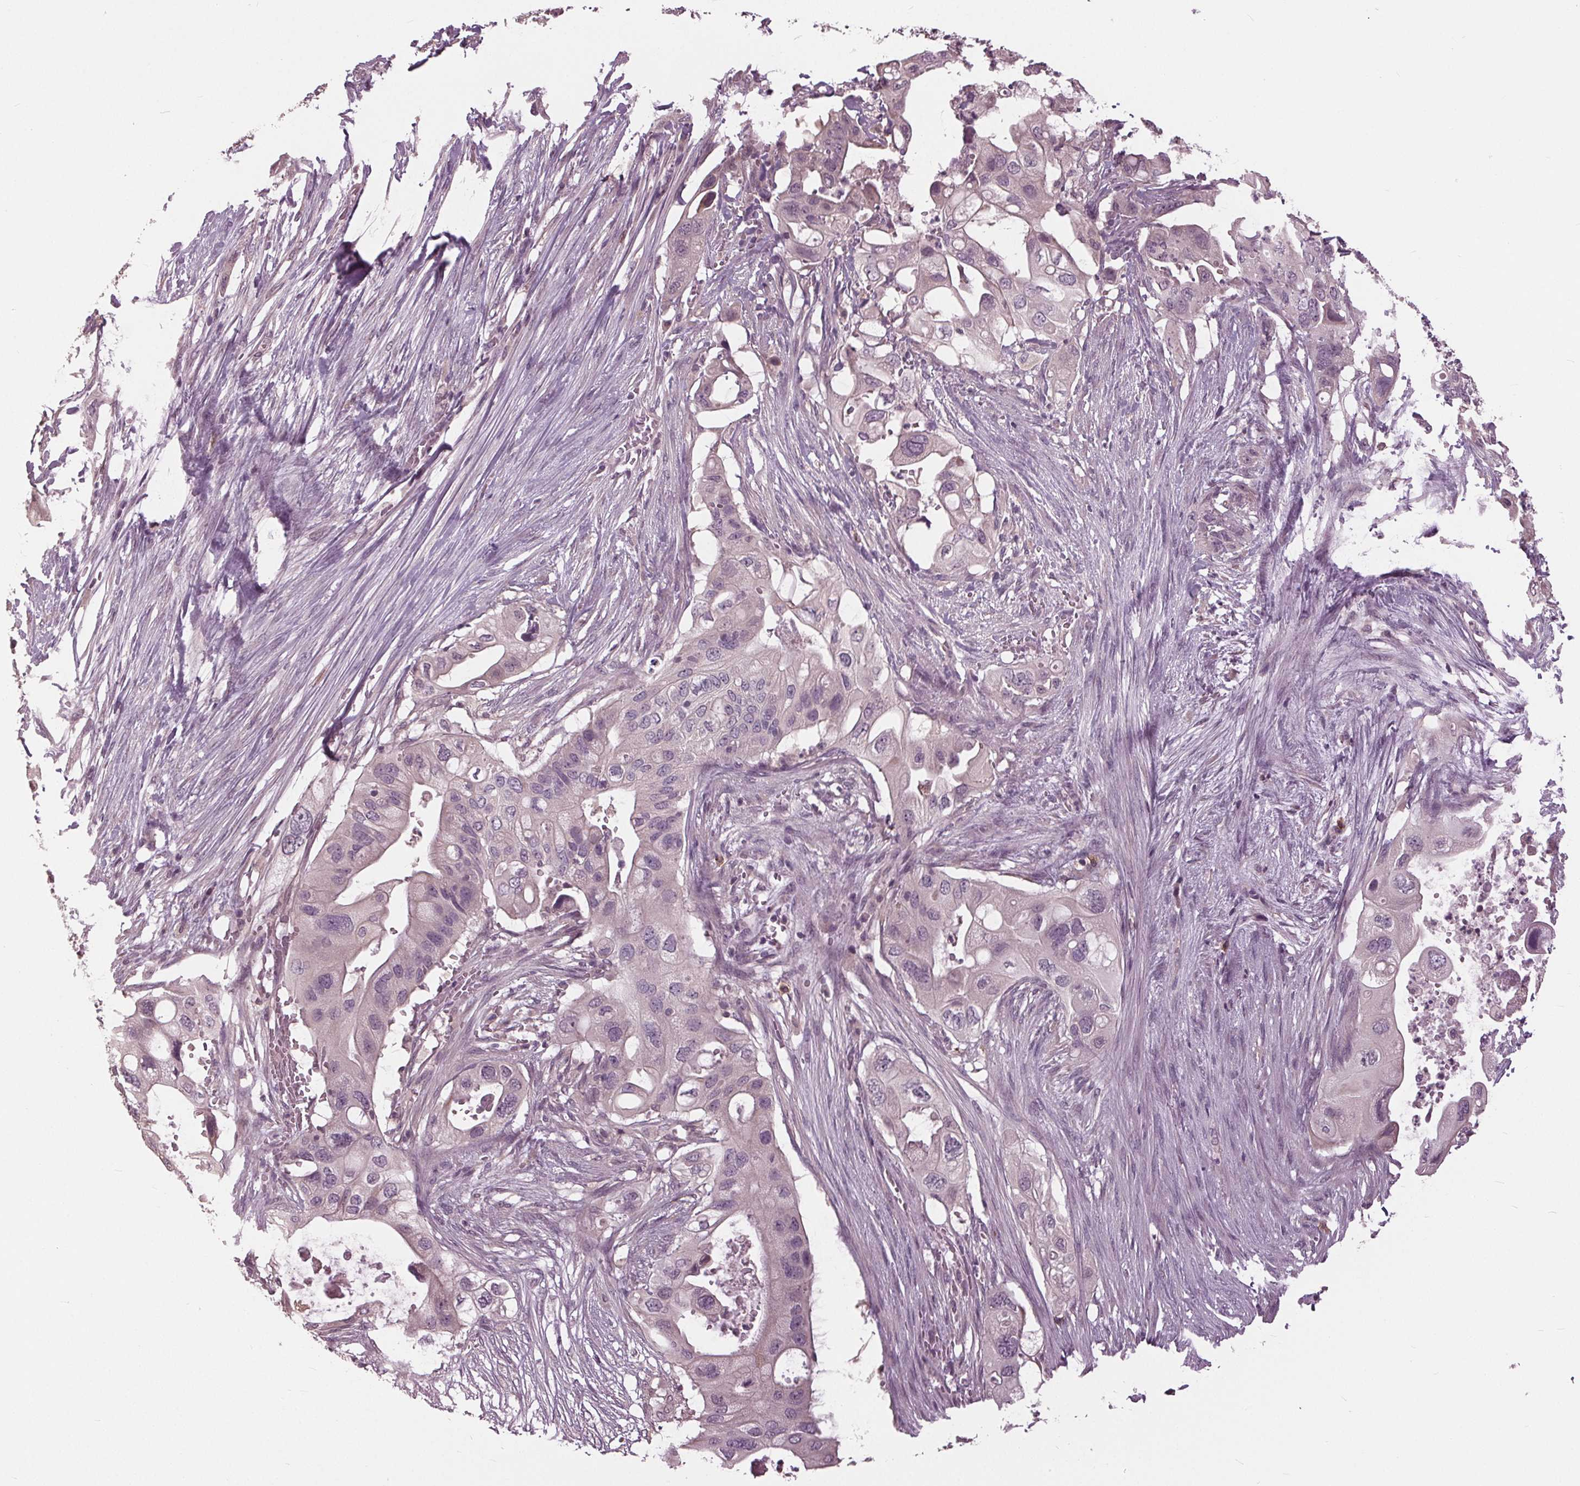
{"staining": {"intensity": "negative", "quantity": "none", "location": "none"}, "tissue": "pancreatic cancer", "cell_type": "Tumor cells", "image_type": "cancer", "snomed": [{"axis": "morphology", "description": "Adenocarcinoma, NOS"}, {"axis": "topography", "description": "Pancreas"}], "caption": "The micrograph reveals no significant expression in tumor cells of pancreatic cancer (adenocarcinoma).", "gene": "SIGLEC6", "patient": {"sex": "female", "age": 72}}